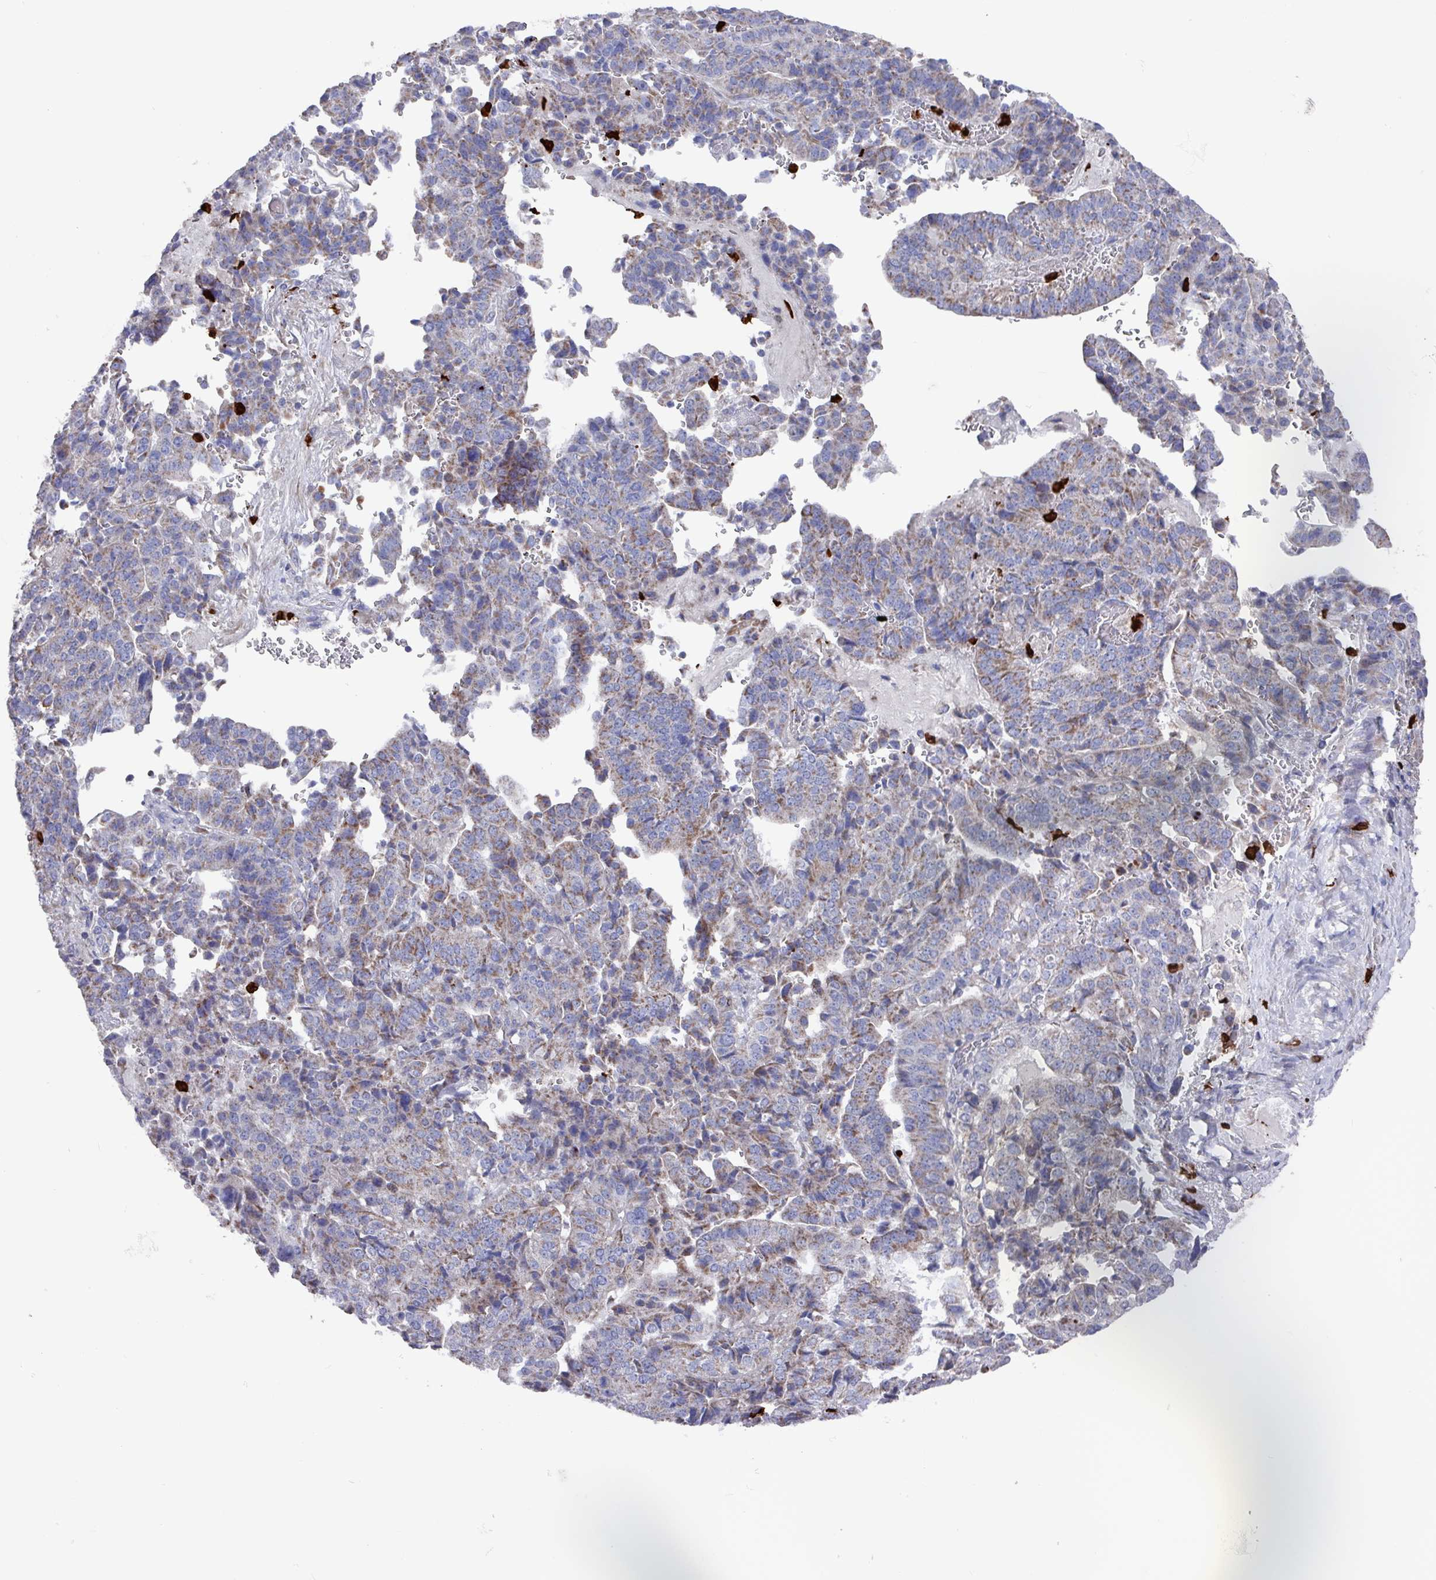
{"staining": {"intensity": "moderate", "quantity": ">75%", "location": "cytoplasmic/membranous"}, "tissue": "stomach cancer", "cell_type": "Tumor cells", "image_type": "cancer", "snomed": [{"axis": "morphology", "description": "Adenocarcinoma, NOS"}, {"axis": "topography", "description": "Stomach"}], "caption": "DAB (3,3'-diaminobenzidine) immunohistochemical staining of human stomach cancer (adenocarcinoma) shows moderate cytoplasmic/membranous protein expression in approximately >75% of tumor cells.", "gene": "UQCC2", "patient": {"sex": "male", "age": 48}}